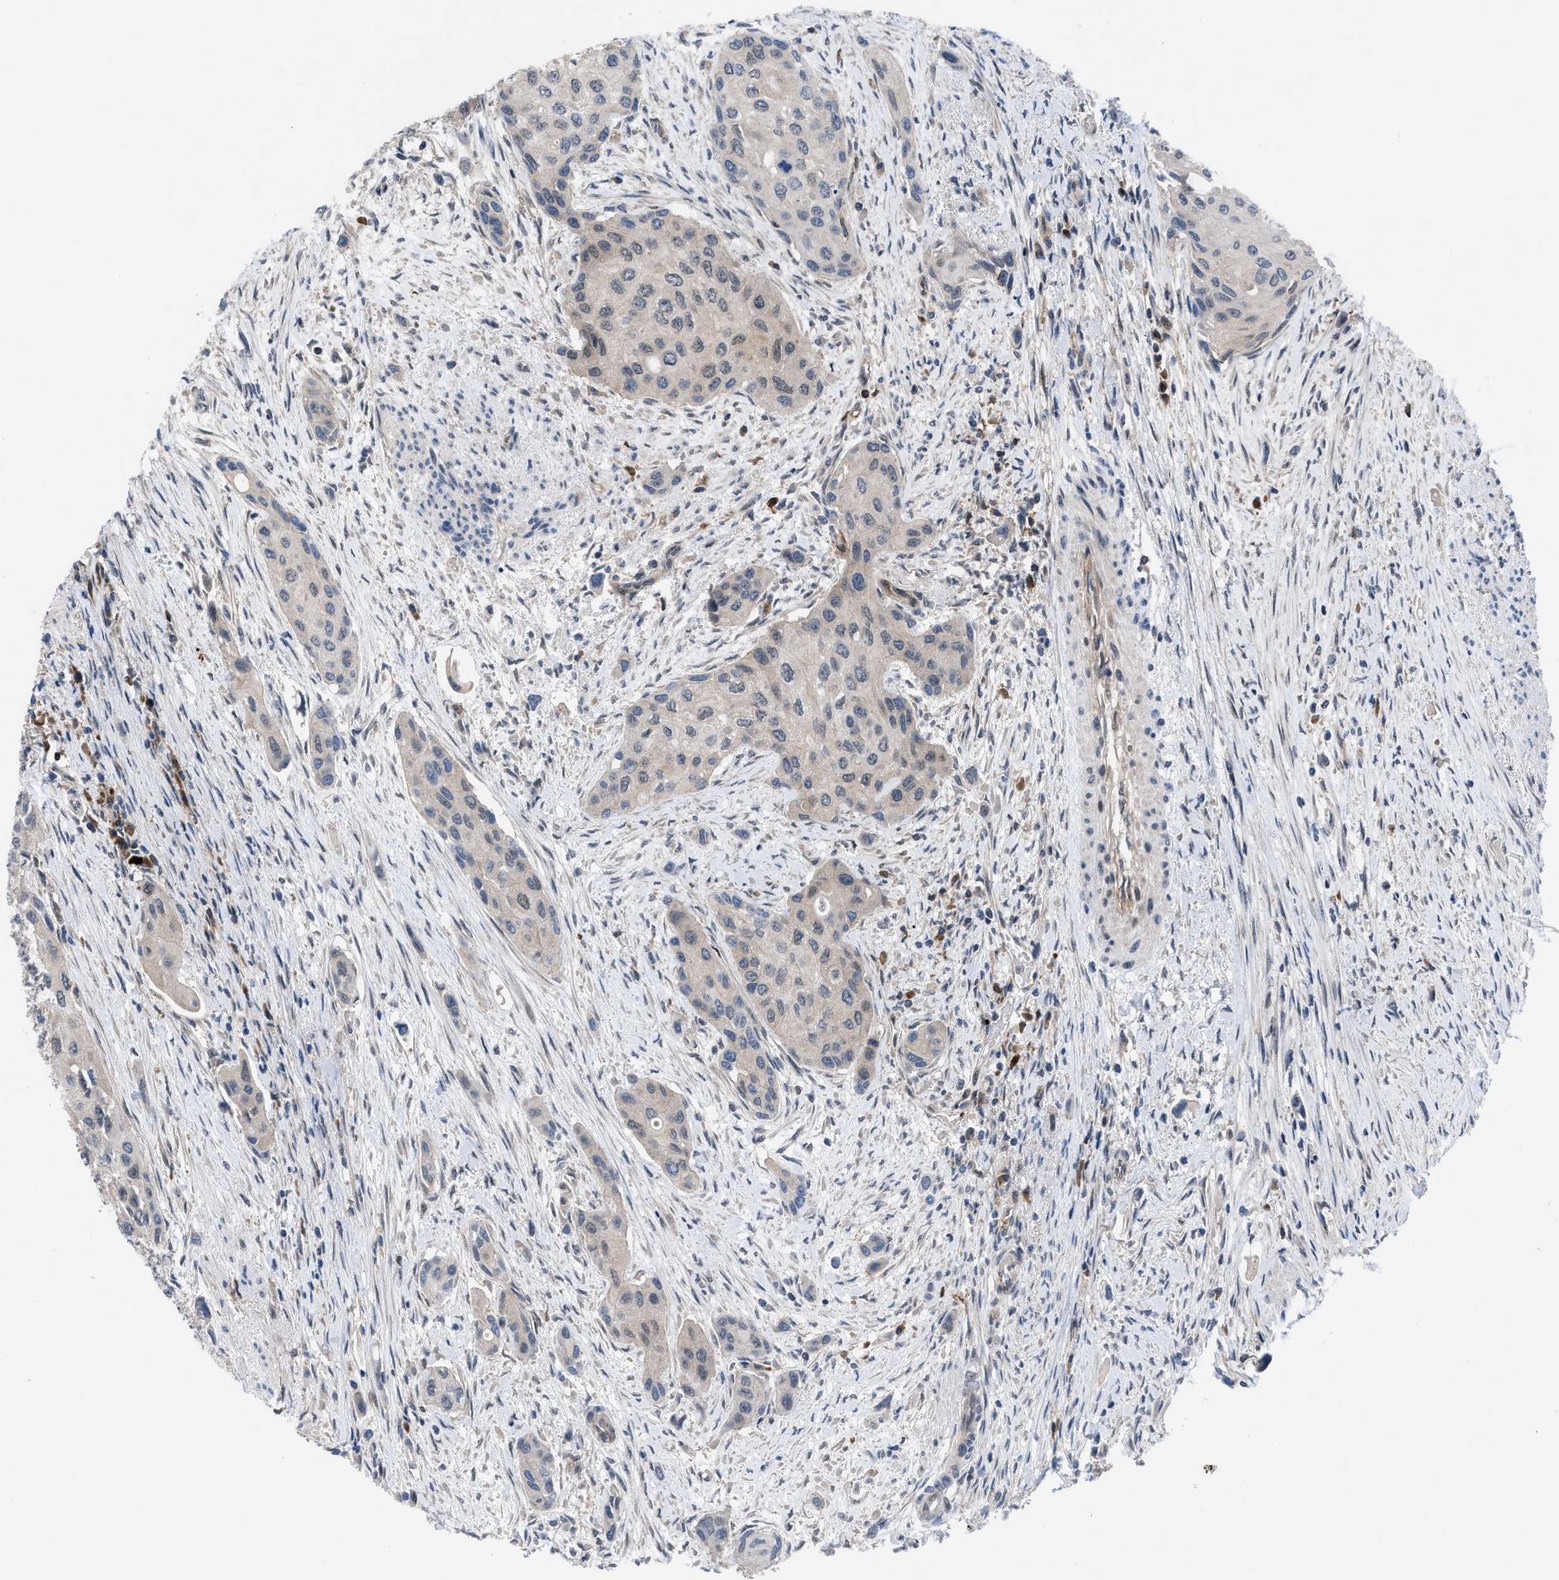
{"staining": {"intensity": "negative", "quantity": "none", "location": "none"}, "tissue": "urothelial cancer", "cell_type": "Tumor cells", "image_type": "cancer", "snomed": [{"axis": "morphology", "description": "Urothelial carcinoma, High grade"}, {"axis": "topography", "description": "Urinary bladder"}], "caption": "Immunohistochemistry histopathology image of human high-grade urothelial carcinoma stained for a protein (brown), which reveals no staining in tumor cells.", "gene": "IL17RE", "patient": {"sex": "female", "age": 56}}